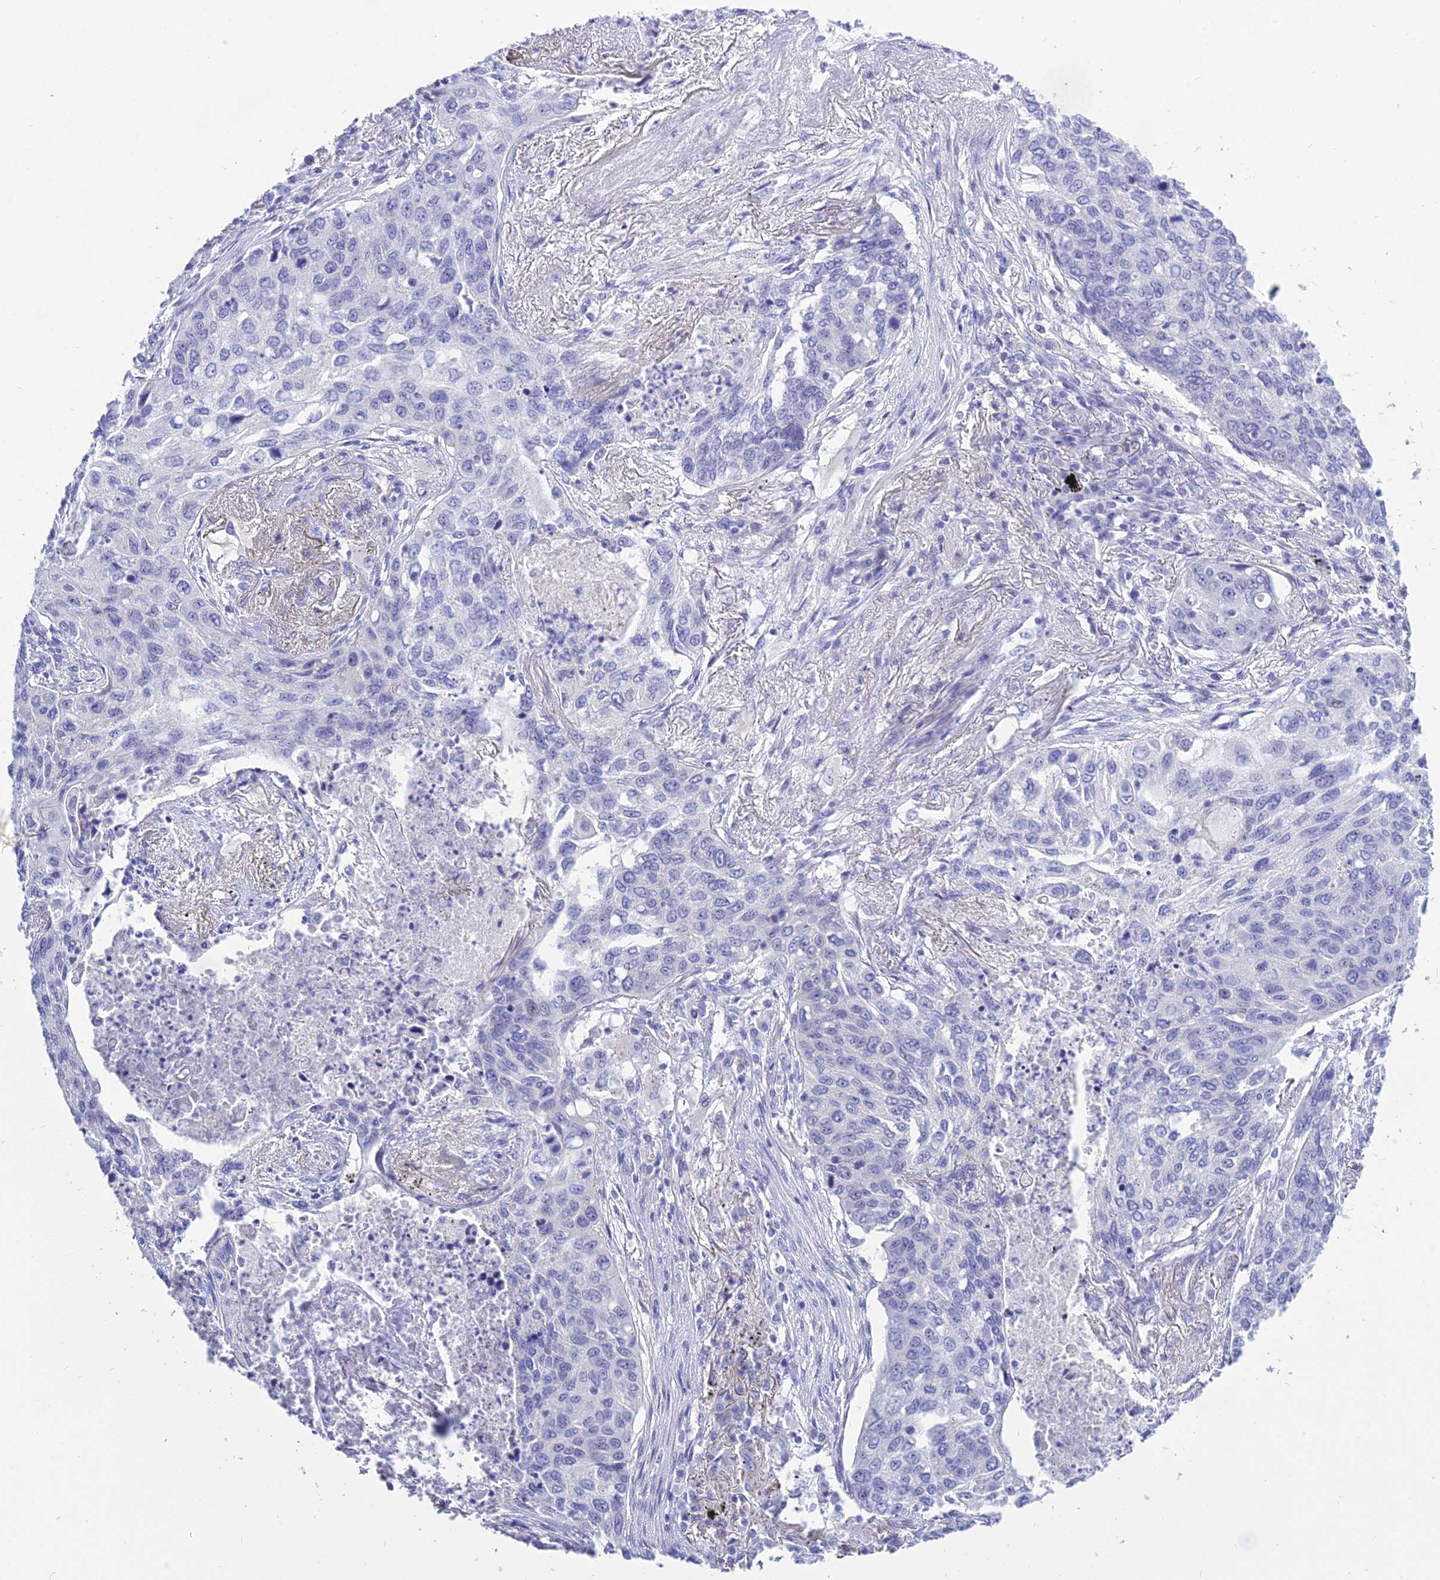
{"staining": {"intensity": "negative", "quantity": "none", "location": "none"}, "tissue": "lung cancer", "cell_type": "Tumor cells", "image_type": "cancer", "snomed": [{"axis": "morphology", "description": "Squamous cell carcinoma, NOS"}, {"axis": "topography", "description": "Lung"}], "caption": "Tumor cells are negative for brown protein staining in squamous cell carcinoma (lung).", "gene": "DEFB107A", "patient": {"sex": "female", "age": 63}}